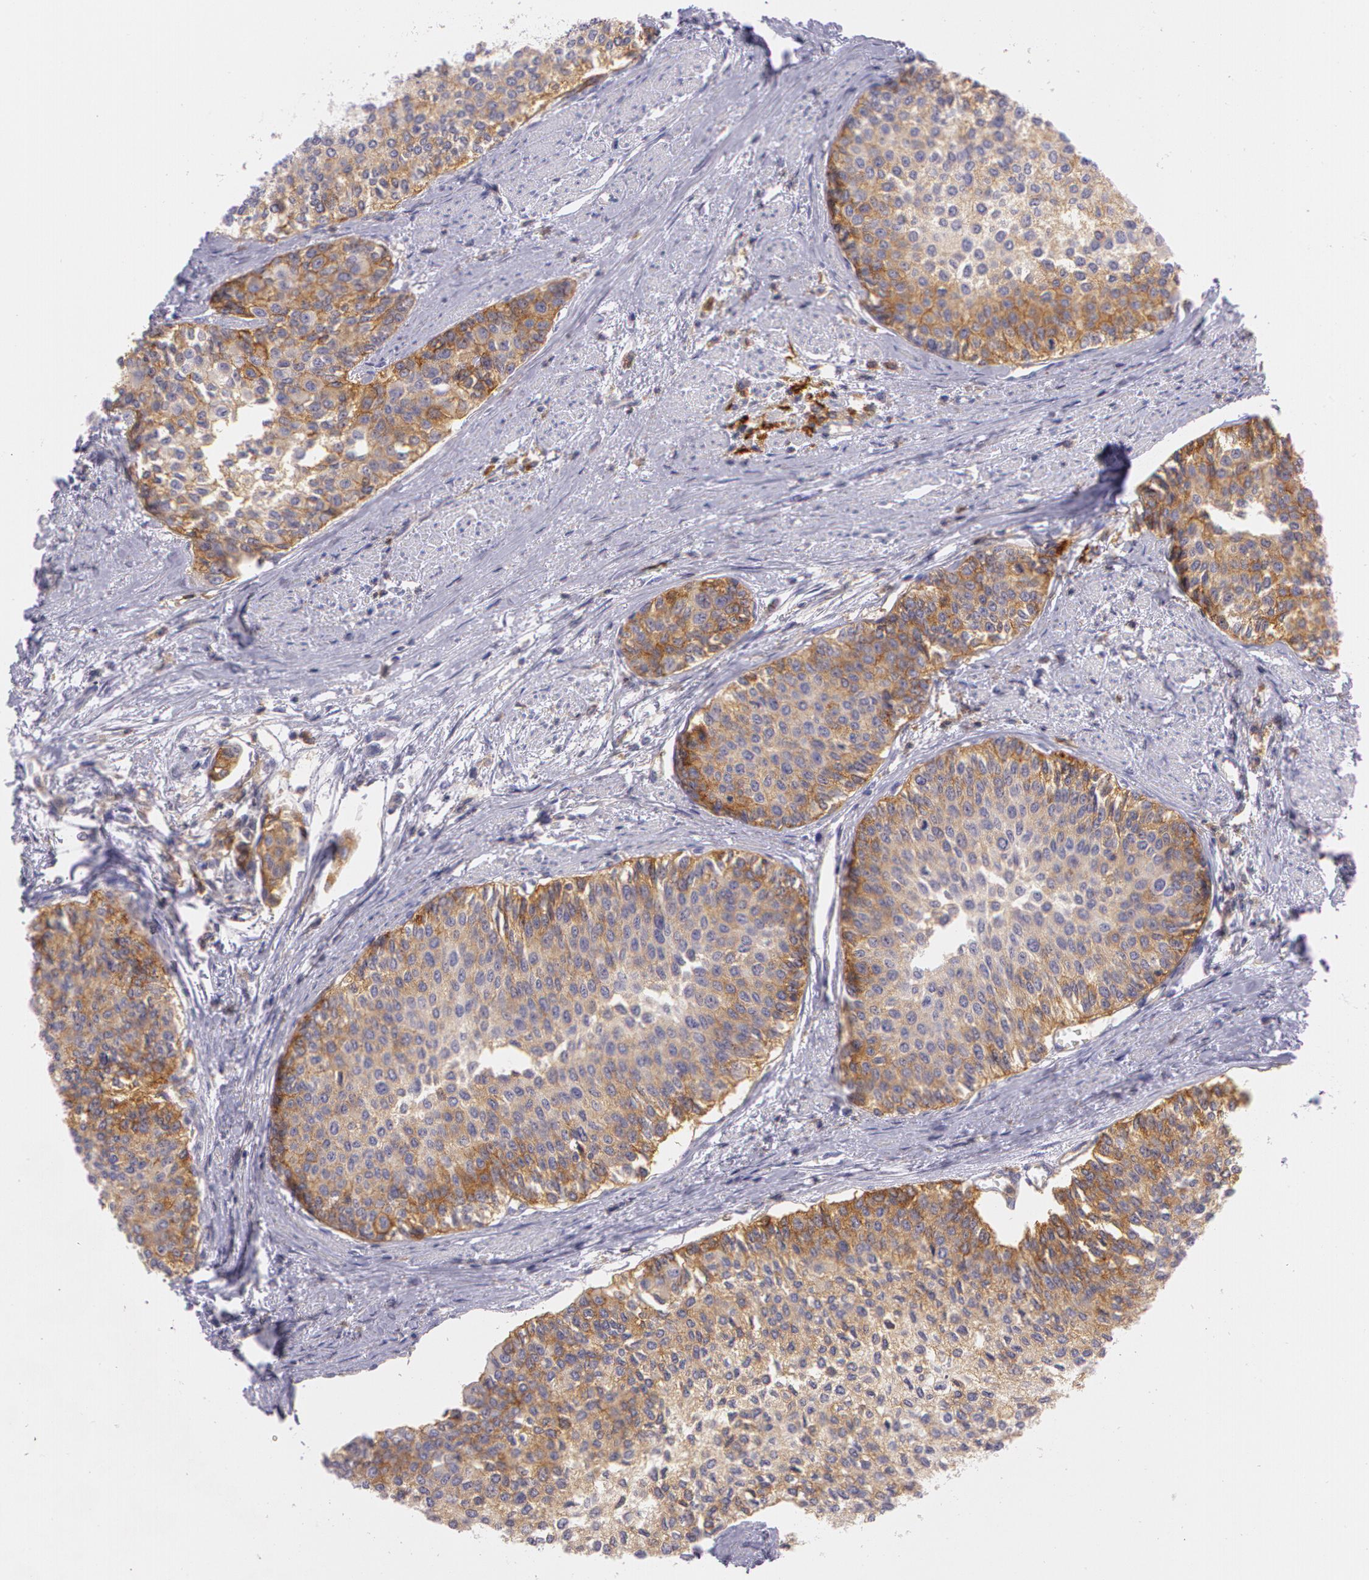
{"staining": {"intensity": "strong", "quantity": ">75%", "location": "cytoplasmic/membranous"}, "tissue": "urothelial cancer", "cell_type": "Tumor cells", "image_type": "cancer", "snomed": [{"axis": "morphology", "description": "Urothelial carcinoma, Low grade"}, {"axis": "topography", "description": "Urinary bladder"}], "caption": "Low-grade urothelial carcinoma stained for a protein shows strong cytoplasmic/membranous positivity in tumor cells.", "gene": "LY75", "patient": {"sex": "female", "age": 73}}